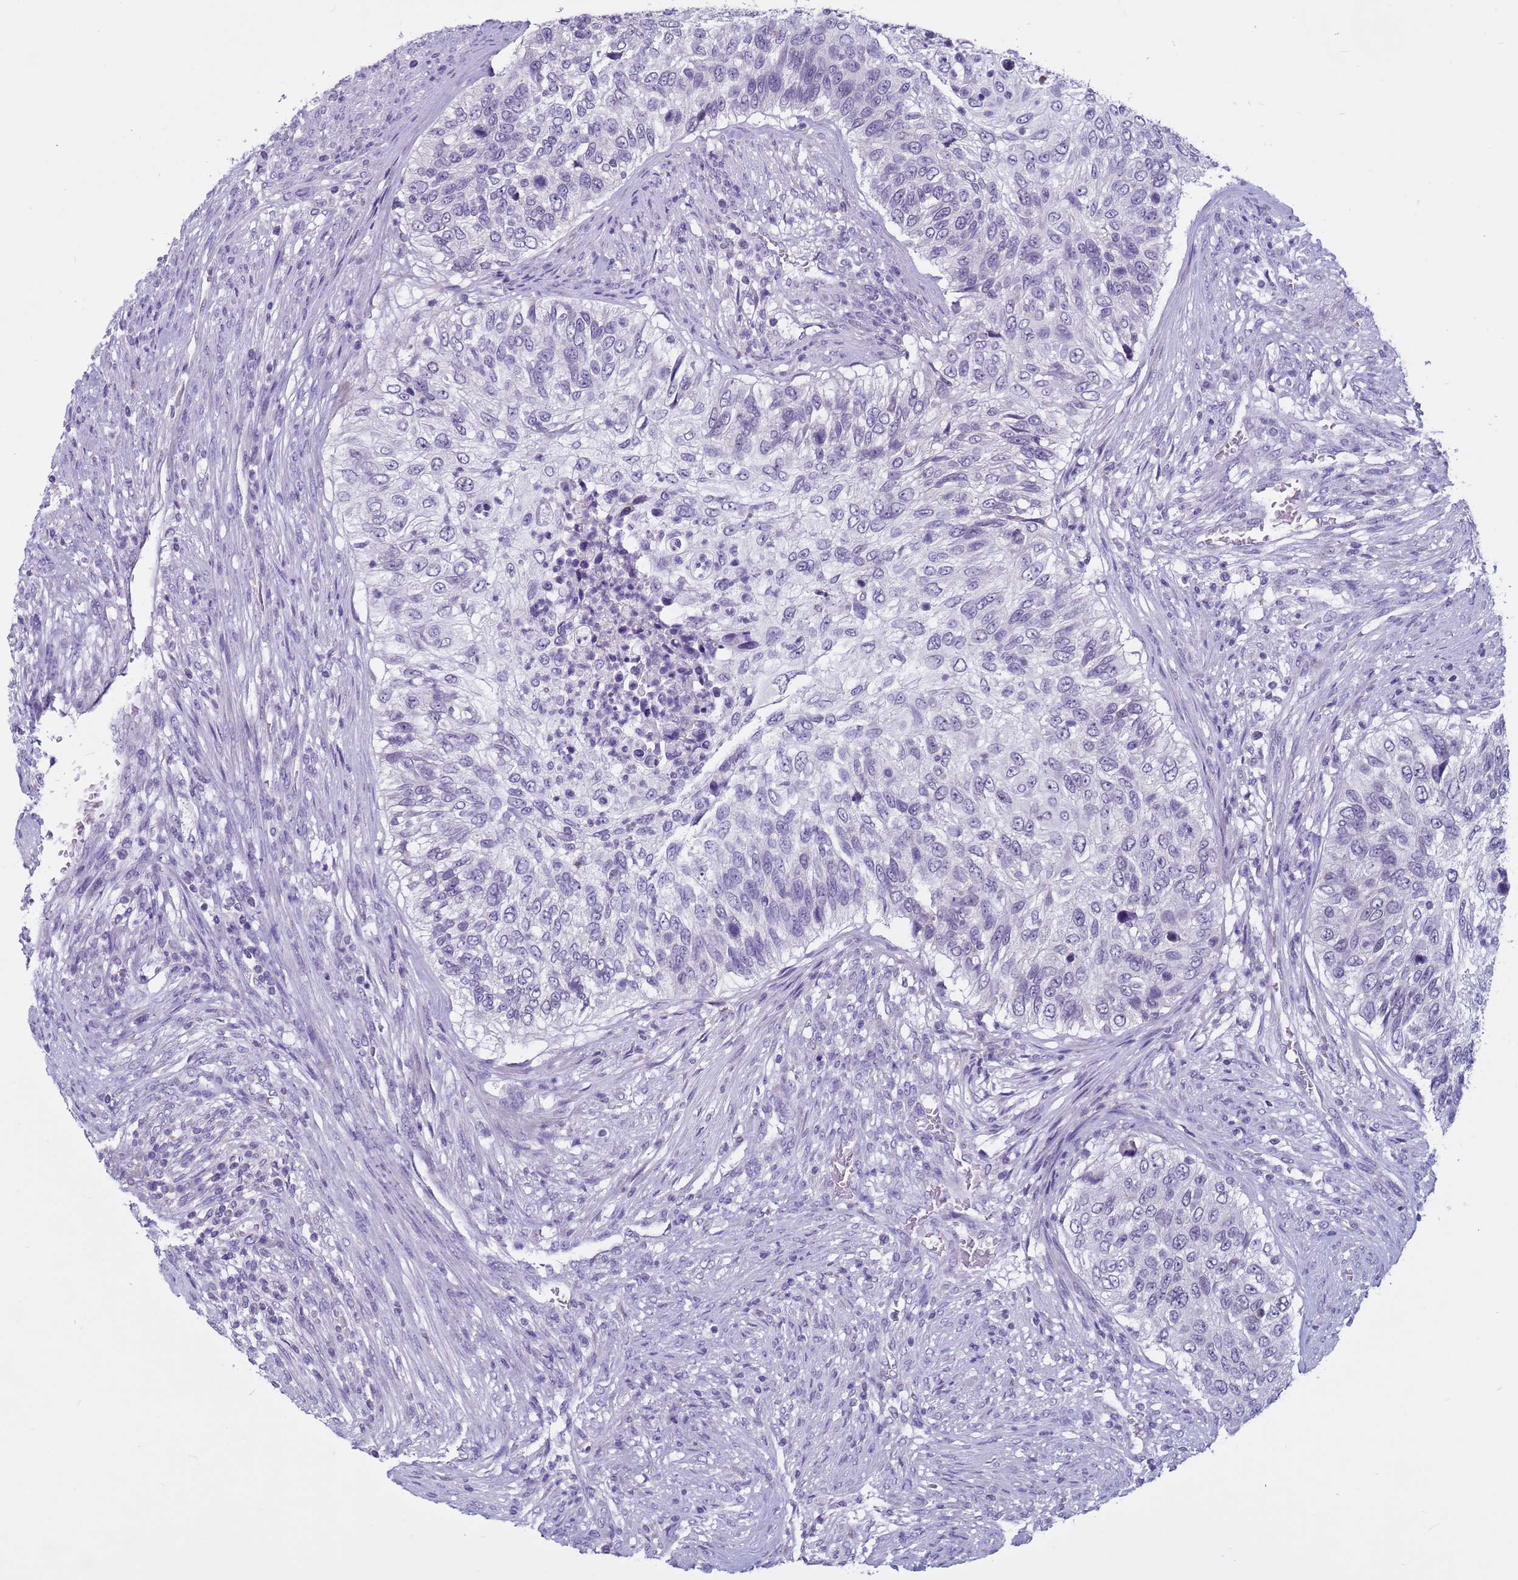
{"staining": {"intensity": "negative", "quantity": "none", "location": "none"}, "tissue": "urothelial cancer", "cell_type": "Tumor cells", "image_type": "cancer", "snomed": [{"axis": "morphology", "description": "Urothelial carcinoma, High grade"}, {"axis": "topography", "description": "Urinary bladder"}], "caption": "Immunohistochemical staining of human high-grade urothelial carcinoma exhibits no significant staining in tumor cells.", "gene": "CDK2AP2", "patient": {"sex": "female", "age": 60}}